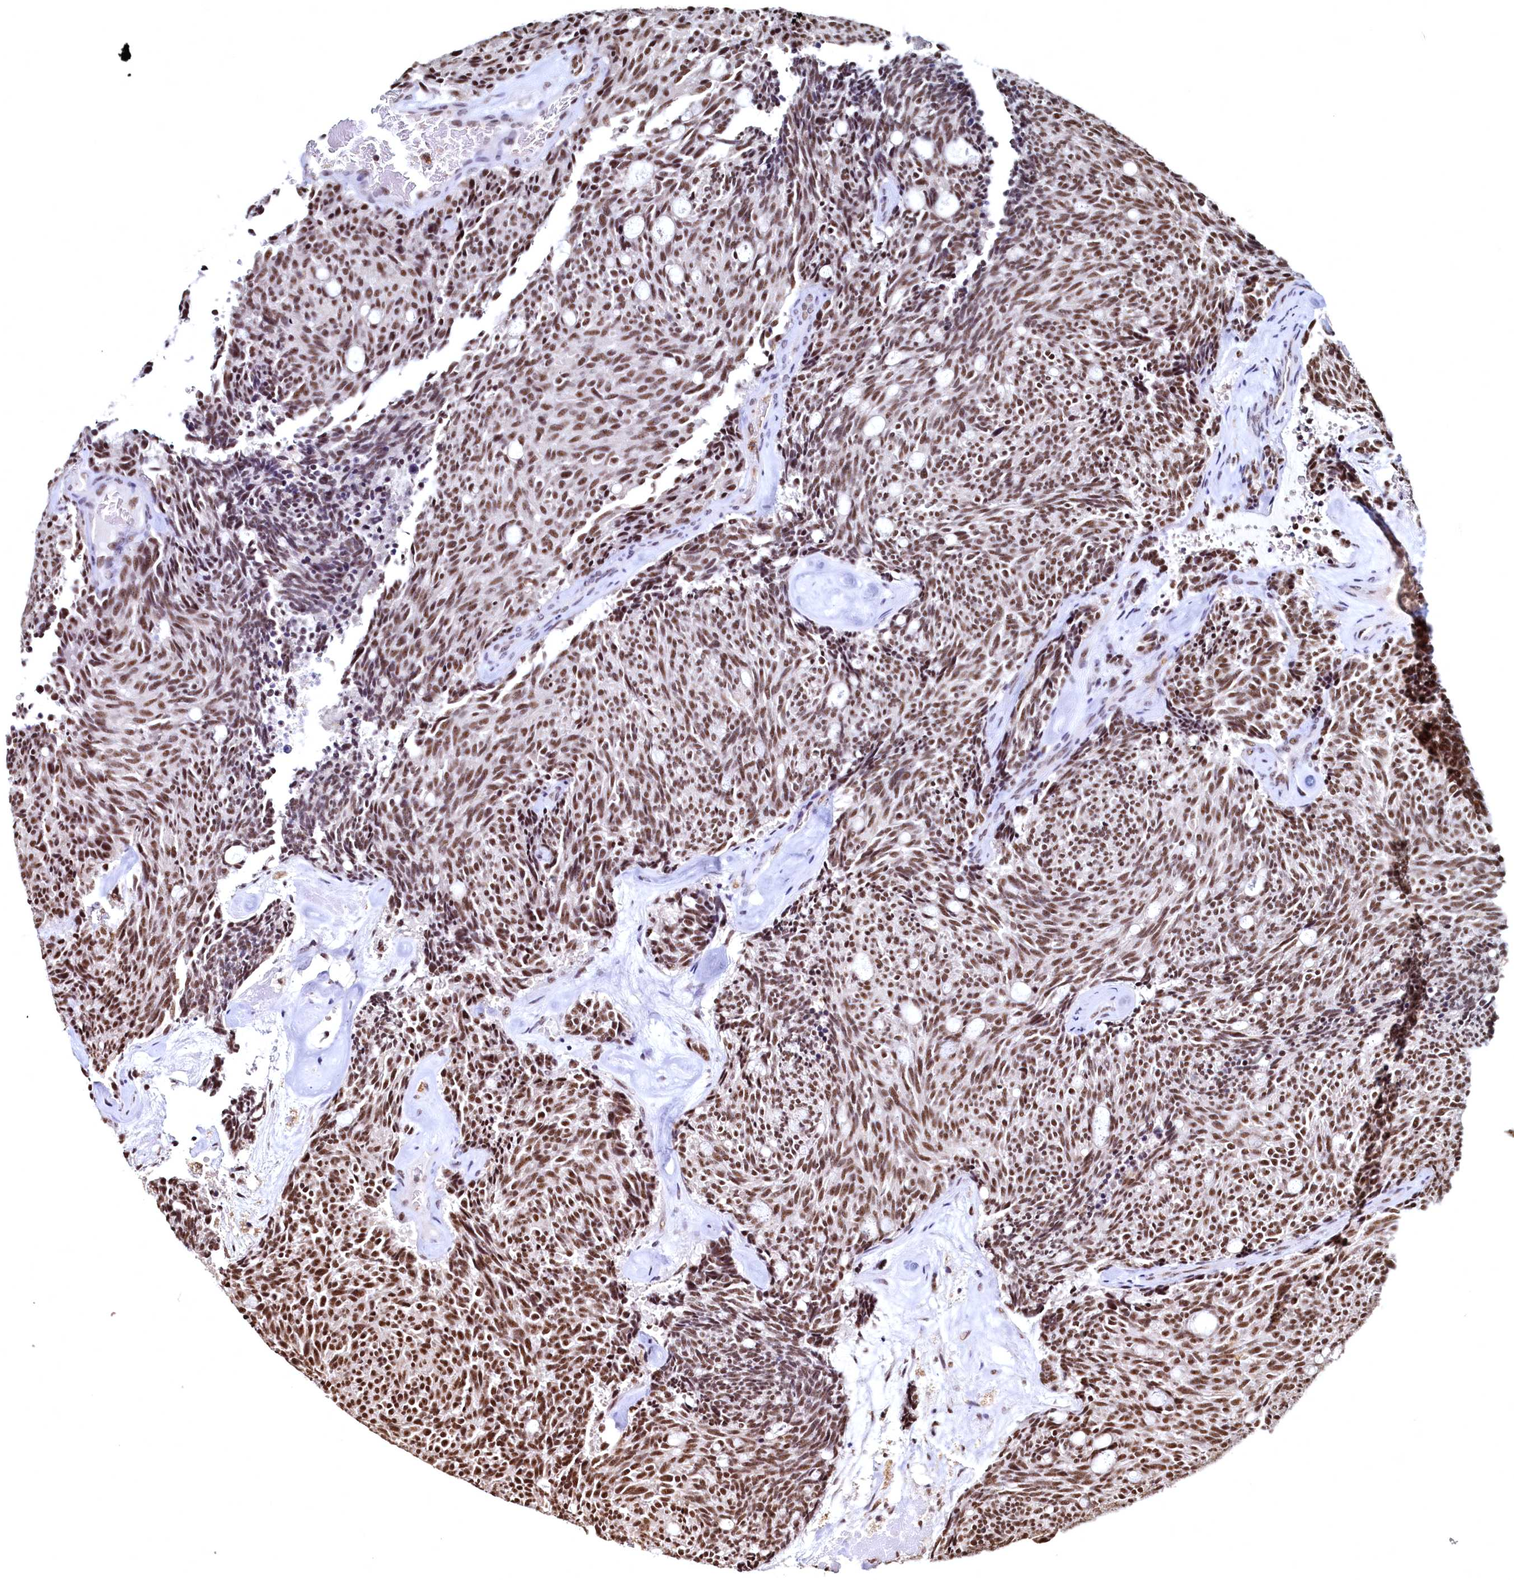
{"staining": {"intensity": "moderate", "quantity": ">75%", "location": "nuclear"}, "tissue": "carcinoid", "cell_type": "Tumor cells", "image_type": "cancer", "snomed": [{"axis": "morphology", "description": "Carcinoid, malignant, NOS"}, {"axis": "topography", "description": "Pancreas"}], "caption": "A brown stain highlights moderate nuclear staining of a protein in malignant carcinoid tumor cells. (brown staining indicates protein expression, while blue staining denotes nuclei).", "gene": "RSRC2", "patient": {"sex": "female", "age": 54}}